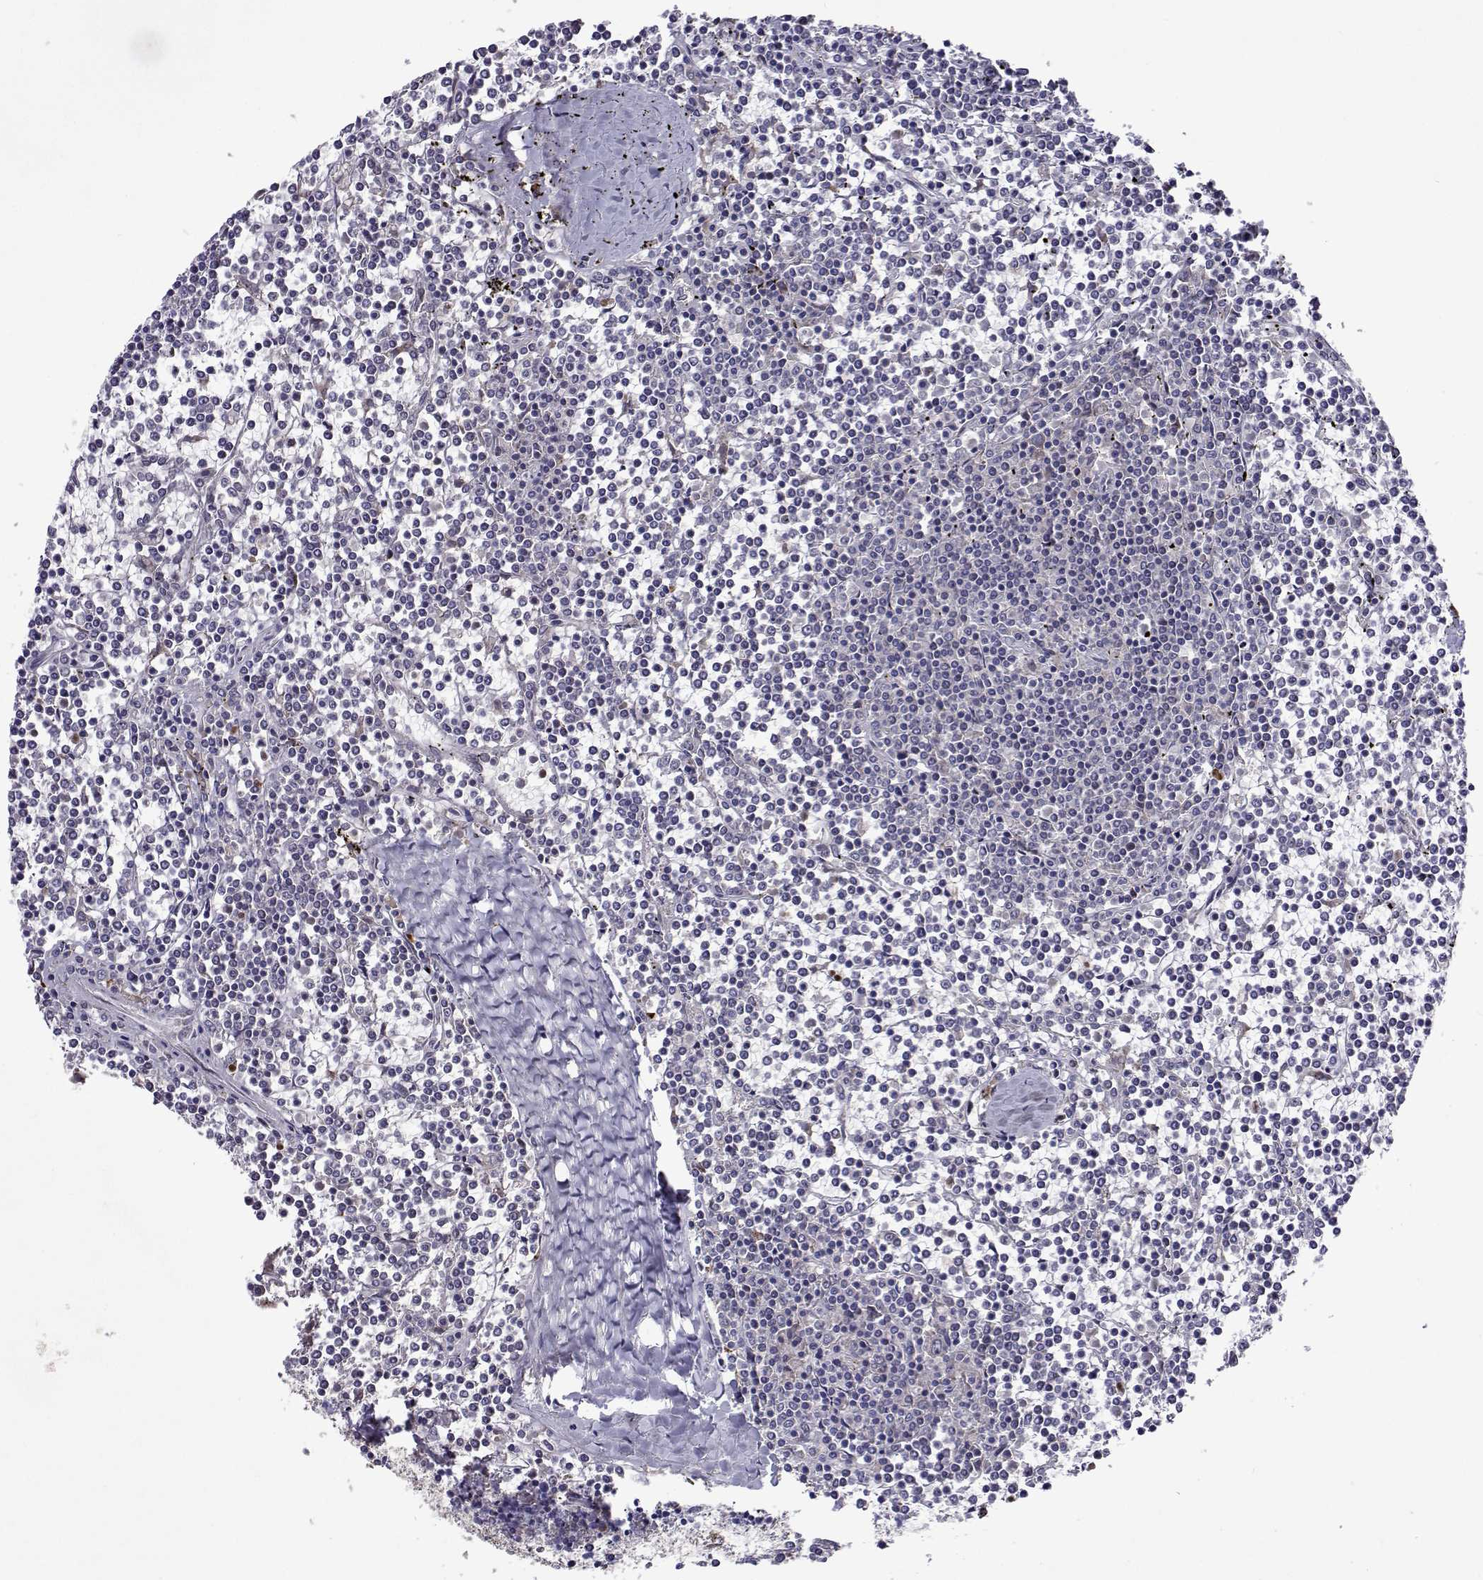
{"staining": {"intensity": "negative", "quantity": "none", "location": "none"}, "tissue": "lymphoma", "cell_type": "Tumor cells", "image_type": "cancer", "snomed": [{"axis": "morphology", "description": "Malignant lymphoma, non-Hodgkin's type, Low grade"}, {"axis": "topography", "description": "Spleen"}], "caption": "Immunohistochemical staining of malignant lymphoma, non-Hodgkin's type (low-grade) reveals no significant staining in tumor cells.", "gene": "TARBP2", "patient": {"sex": "female", "age": 19}}